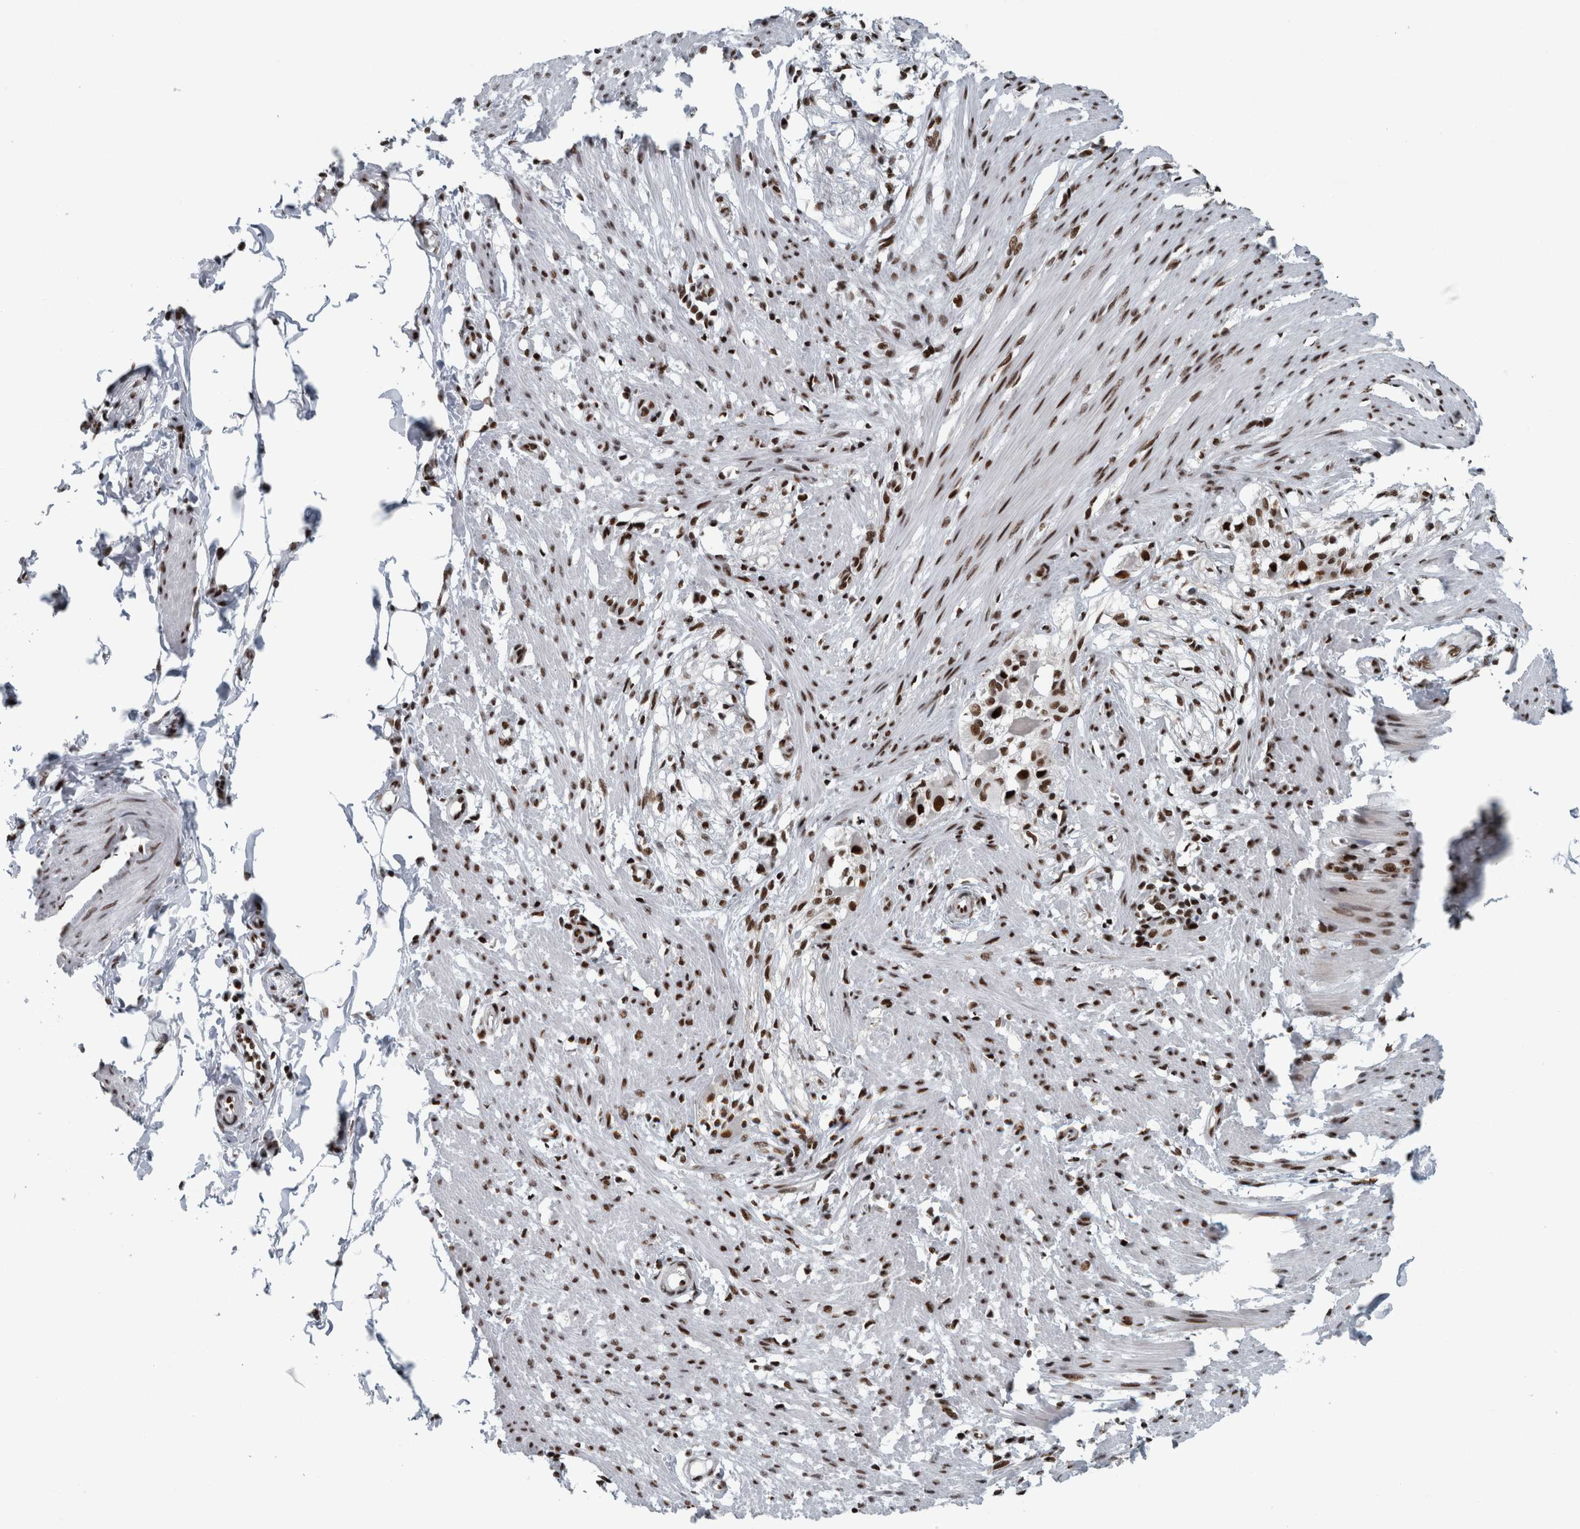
{"staining": {"intensity": "strong", "quantity": ">75%", "location": "nuclear"}, "tissue": "smooth muscle", "cell_type": "Smooth muscle cells", "image_type": "normal", "snomed": [{"axis": "morphology", "description": "Normal tissue, NOS"}, {"axis": "morphology", "description": "Adenocarcinoma, NOS"}, {"axis": "topography", "description": "Smooth muscle"}, {"axis": "topography", "description": "Colon"}], "caption": "Unremarkable smooth muscle demonstrates strong nuclear positivity in approximately >75% of smooth muscle cells Immunohistochemistry stains the protein of interest in brown and the nuclei are stained blue..", "gene": "DNMT3A", "patient": {"sex": "male", "age": 14}}